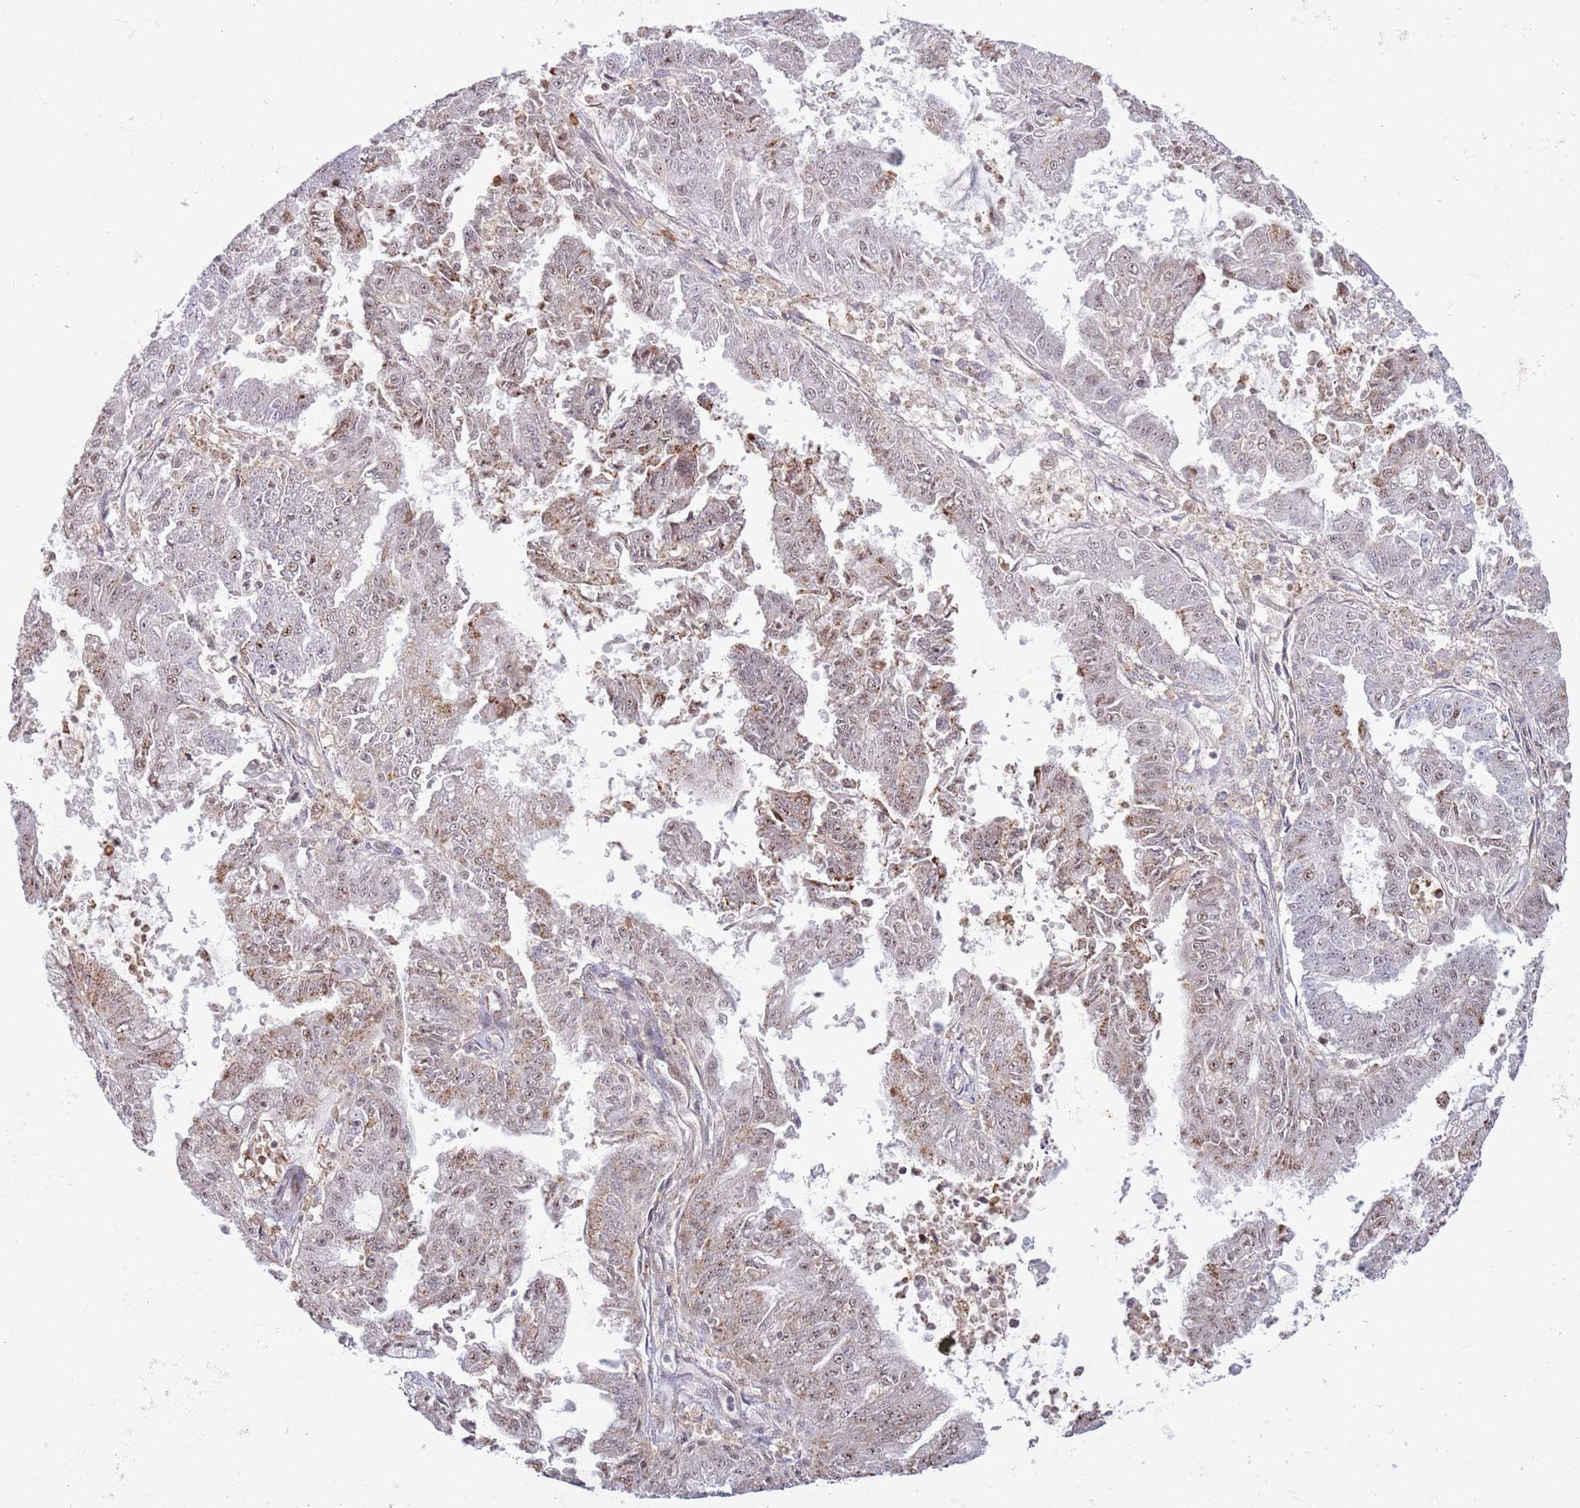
{"staining": {"intensity": "weak", "quantity": "25%-75%", "location": "nuclear"}, "tissue": "endometrial cancer", "cell_type": "Tumor cells", "image_type": "cancer", "snomed": [{"axis": "morphology", "description": "Adenocarcinoma, NOS"}, {"axis": "topography", "description": "Endometrium"}], "caption": "Immunohistochemistry (IHC) (DAB) staining of endometrial cancer (adenocarcinoma) shows weak nuclear protein staining in approximately 25%-75% of tumor cells.", "gene": "CCNJL", "patient": {"sex": "female", "age": 73}}